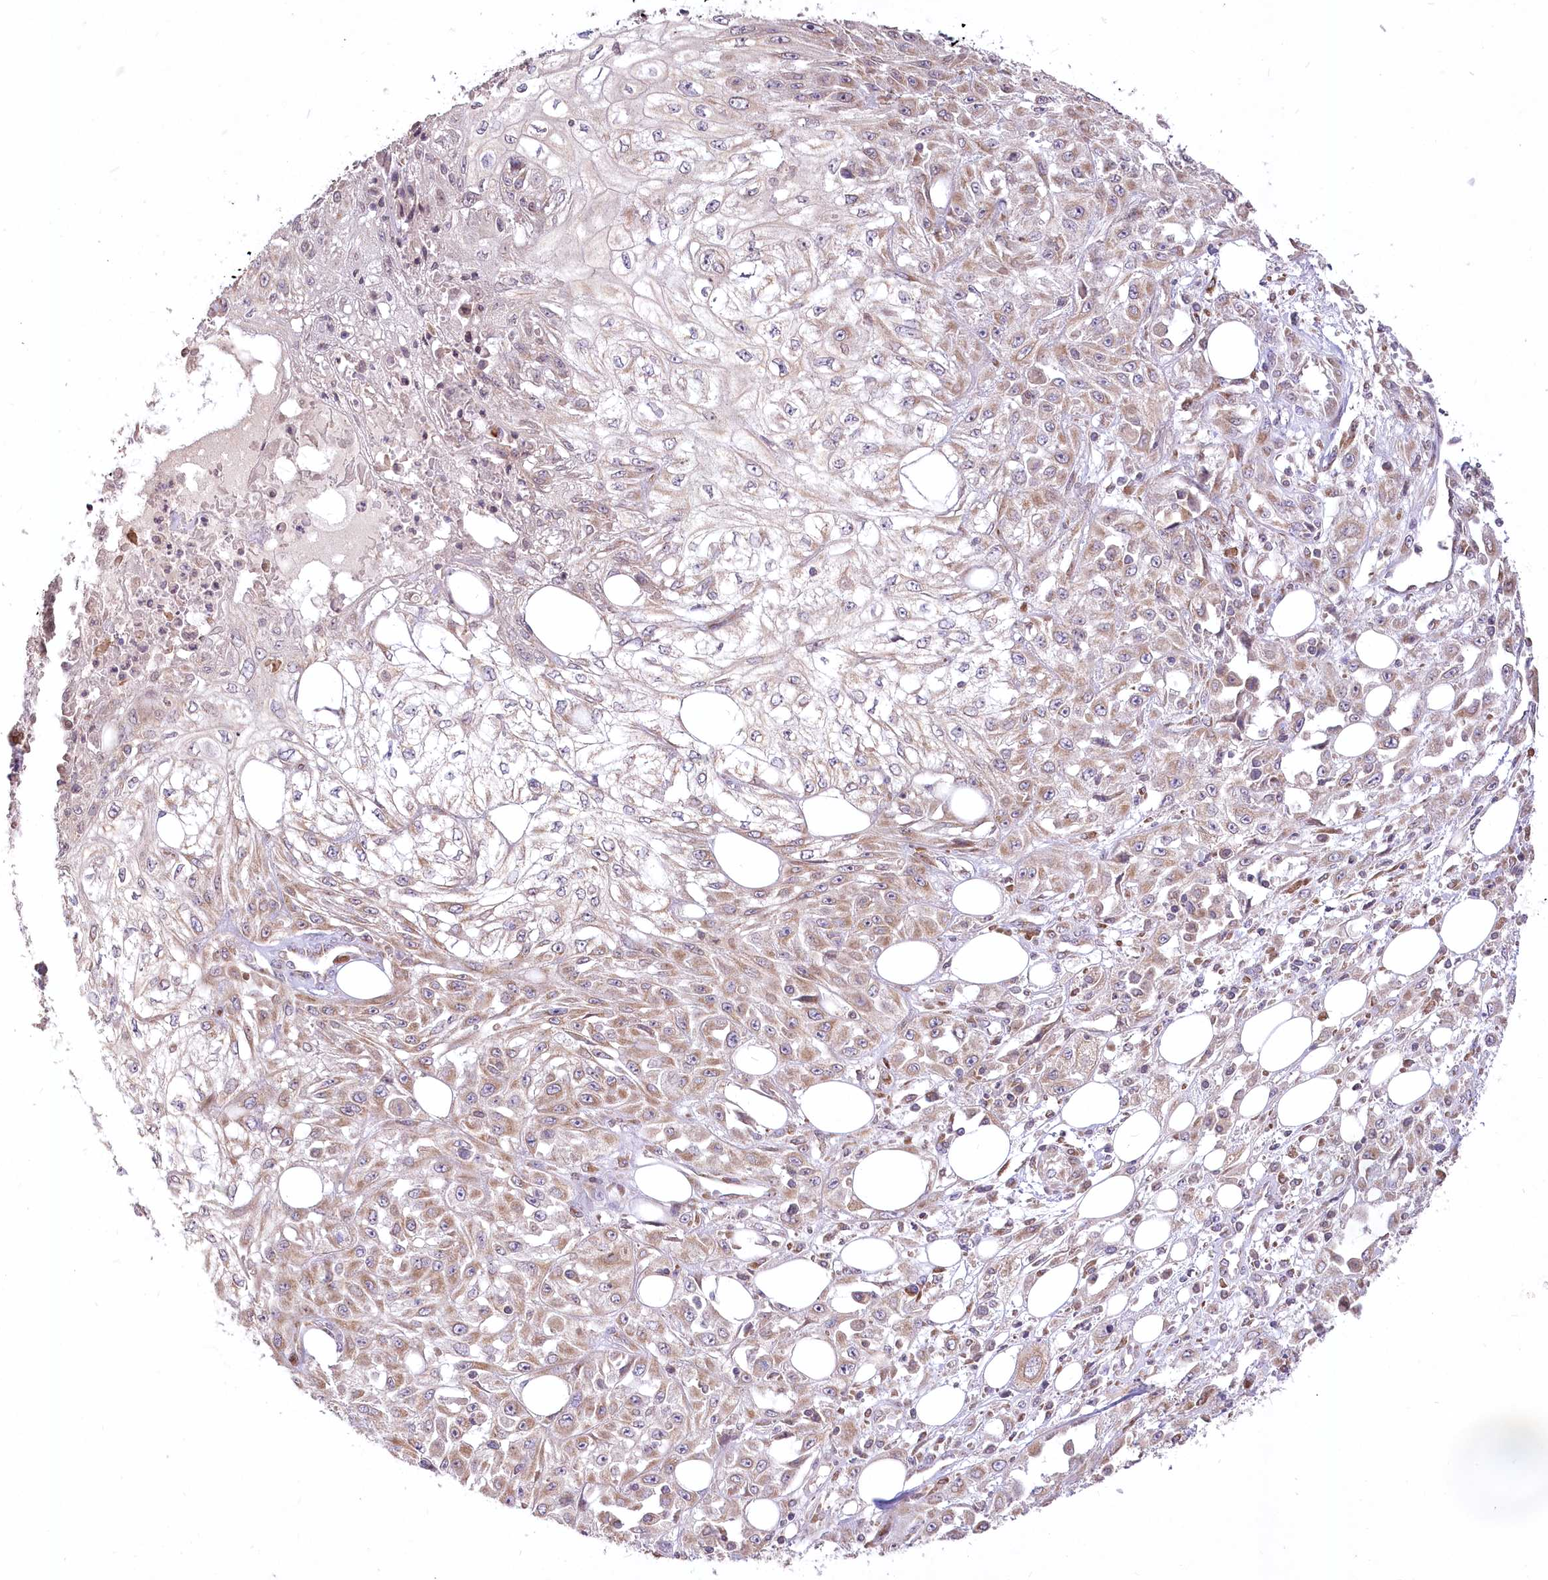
{"staining": {"intensity": "moderate", "quantity": ">75%", "location": "cytoplasmic/membranous"}, "tissue": "skin cancer", "cell_type": "Tumor cells", "image_type": "cancer", "snomed": [{"axis": "morphology", "description": "Squamous cell carcinoma, NOS"}, {"axis": "morphology", "description": "Squamous cell carcinoma, metastatic, NOS"}, {"axis": "topography", "description": "Skin"}, {"axis": "topography", "description": "Lymph node"}], "caption": "Tumor cells exhibit medium levels of moderate cytoplasmic/membranous positivity in about >75% of cells in skin cancer. (Brightfield microscopy of DAB IHC at high magnification).", "gene": "STT3B", "patient": {"sex": "male", "age": 75}}